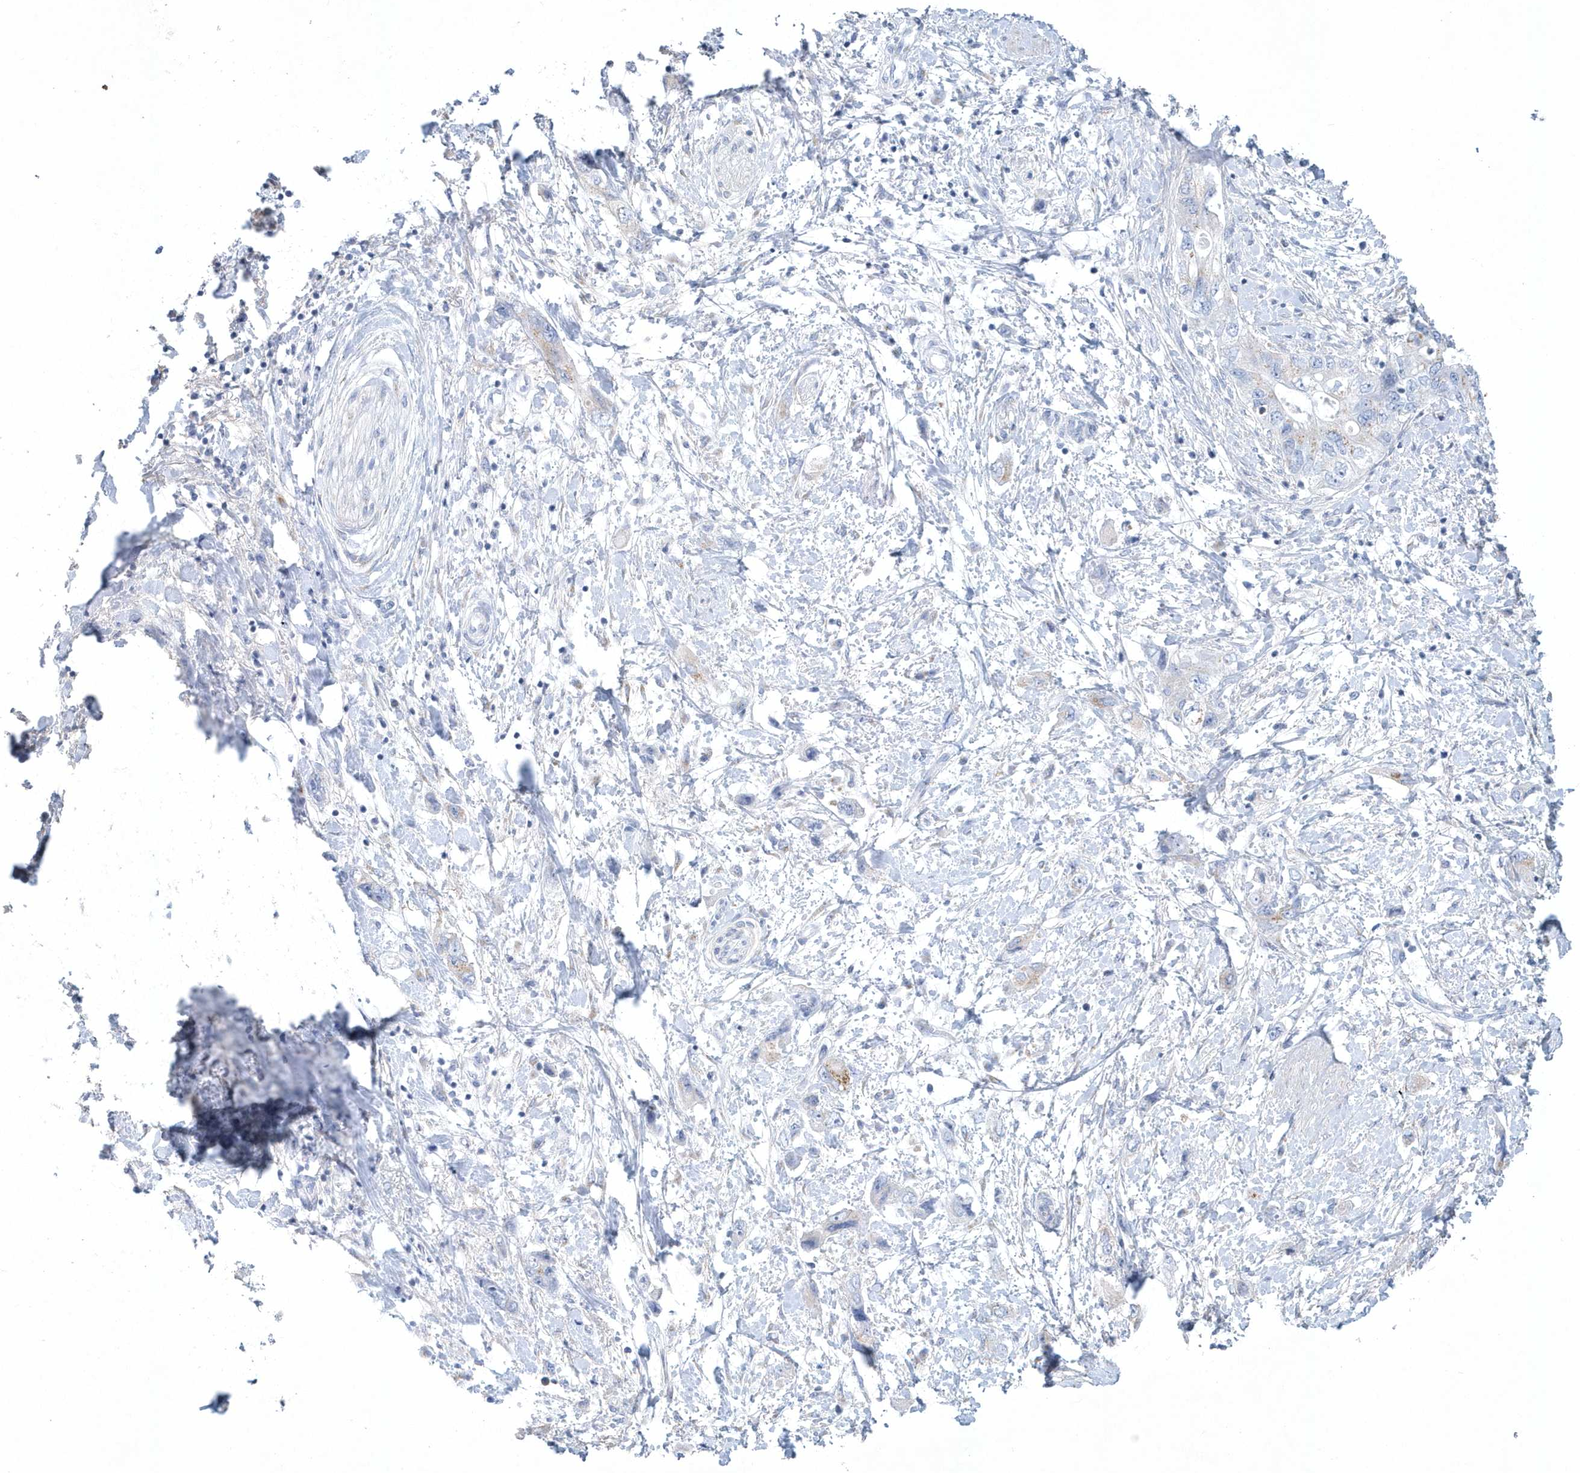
{"staining": {"intensity": "negative", "quantity": "none", "location": "none"}, "tissue": "pancreatic cancer", "cell_type": "Tumor cells", "image_type": "cancer", "snomed": [{"axis": "morphology", "description": "Adenocarcinoma, NOS"}, {"axis": "topography", "description": "Pancreas"}], "caption": "High magnification brightfield microscopy of pancreatic adenocarcinoma stained with DAB (brown) and counterstained with hematoxylin (blue): tumor cells show no significant staining. (Immunohistochemistry, brightfield microscopy, high magnification).", "gene": "SPATA18", "patient": {"sex": "female", "age": 73}}